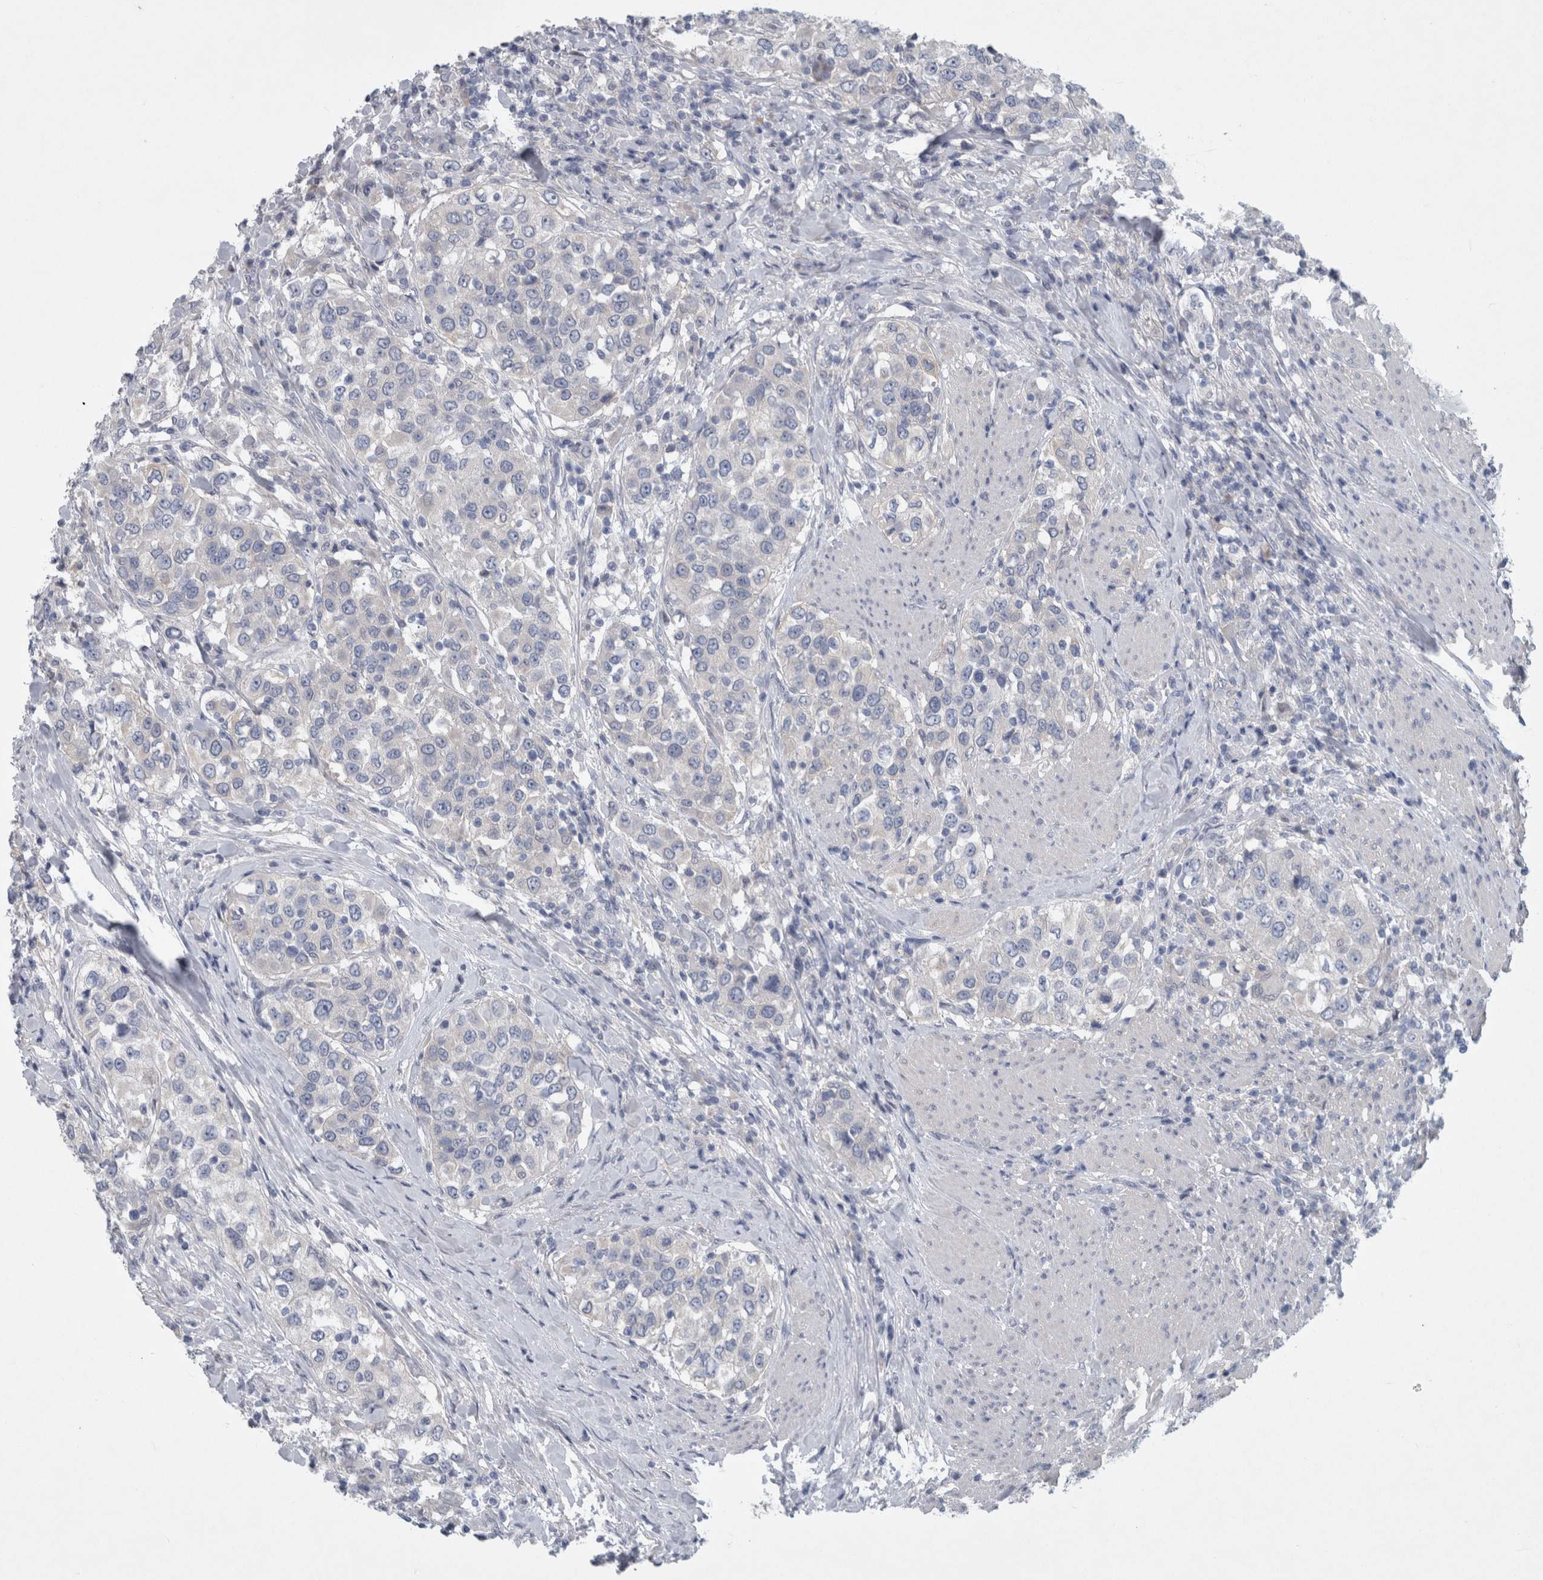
{"staining": {"intensity": "negative", "quantity": "none", "location": "none"}, "tissue": "urothelial cancer", "cell_type": "Tumor cells", "image_type": "cancer", "snomed": [{"axis": "morphology", "description": "Urothelial carcinoma, High grade"}, {"axis": "topography", "description": "Urinary bladder"}], "caption": "Immunohistochemistry (IHC) histopathology image of neoplastic tissue: high-grade urothelial carcinoma stained with DAB (3,3'-diaminobenzidine) shows no significant protein staining in tumor cells.", "gene": "FAM83H", "patient": {"sex": "female", "age": 80}}